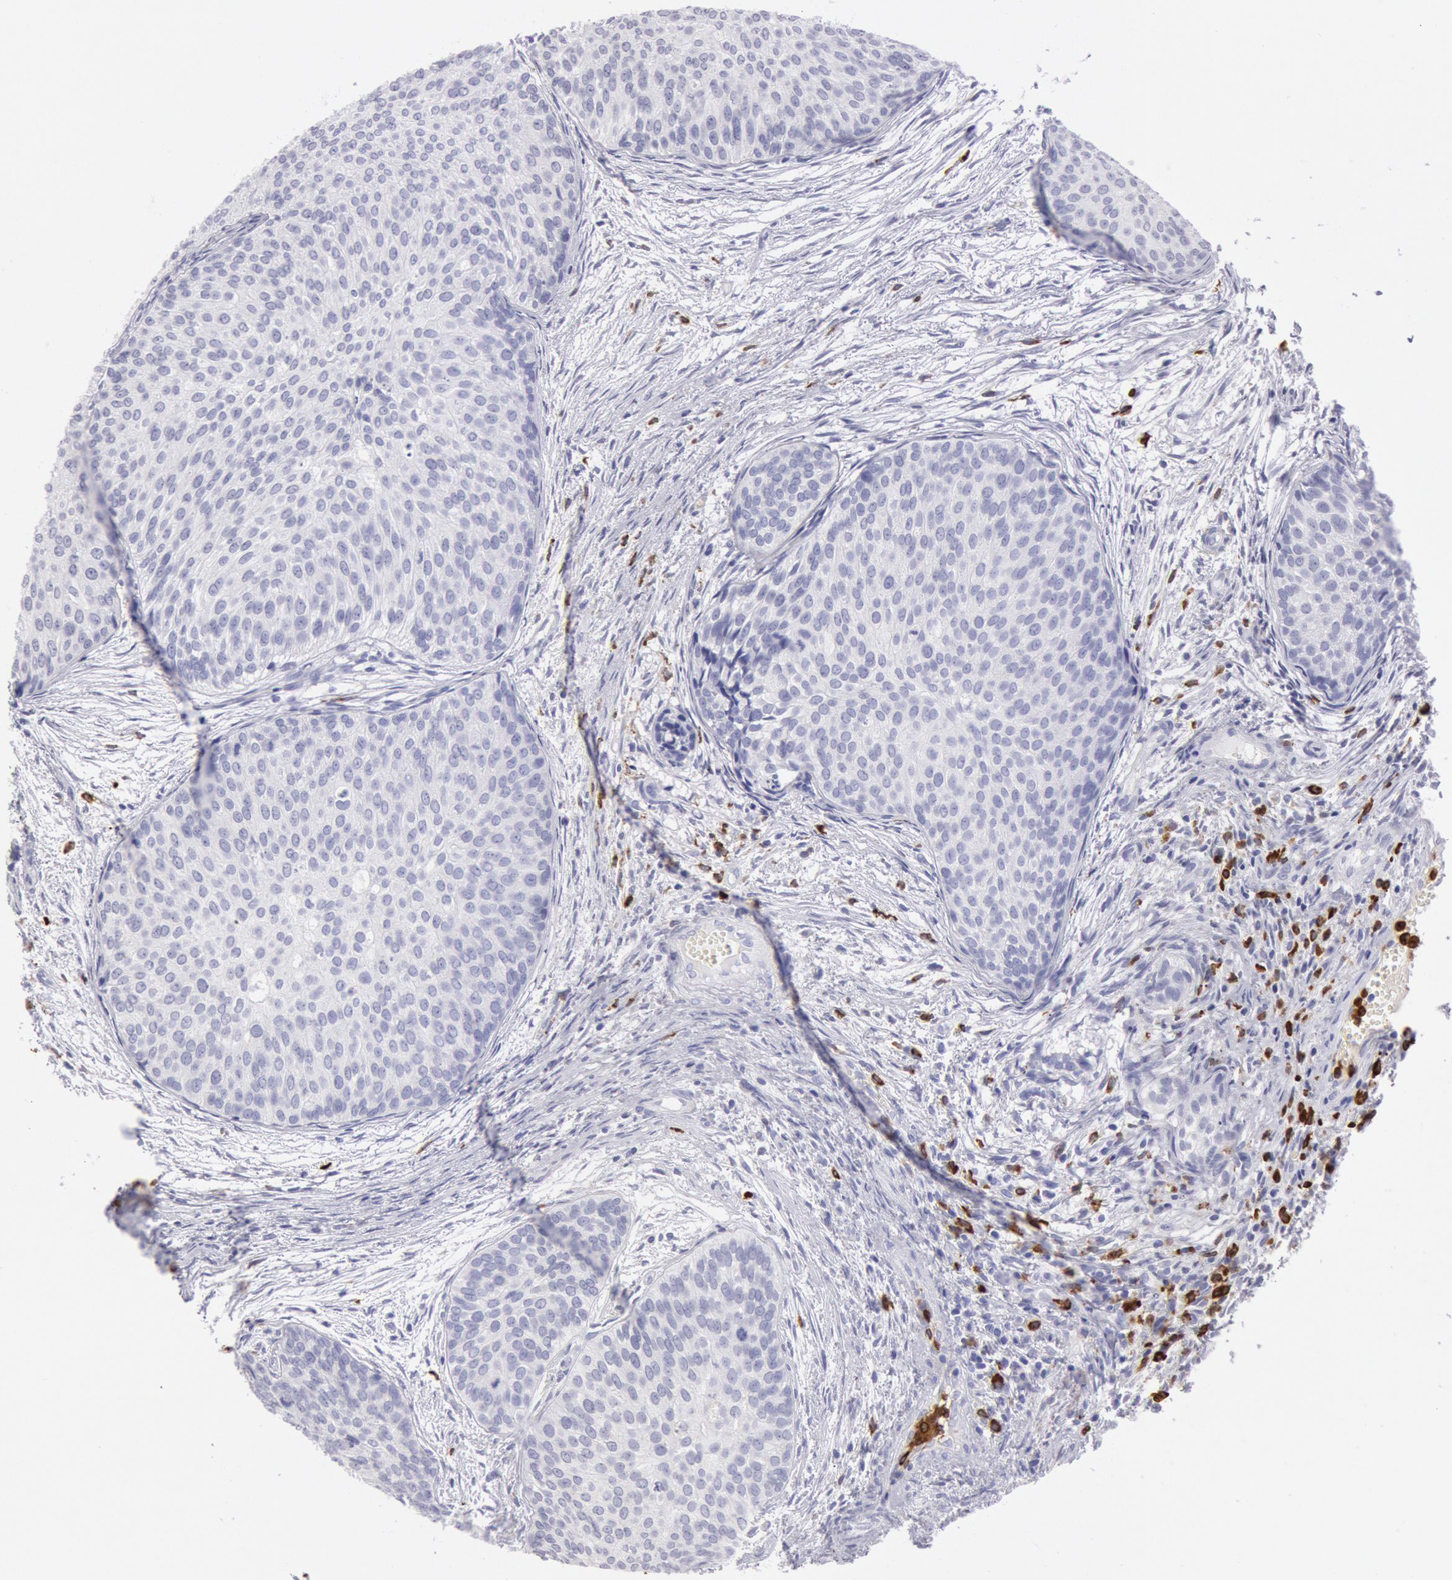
{"staining": {"intensity": "negative", "quantity": "none", "location": "none"}, "tissue": "urothelial cancer", "cell_type": "Tumor cells", "image_type": "cancer", "snomed": [{"axis": "morphology", "description": "Urothelial carcinoma, Low grade"}, {"axis": "topography", "description": "Urinary bladder"}], "caption": "This is an IHC image of urothelial carcinoma (low-grade). There is no staining in tumor cells.", "gene": "FCN1", "patient": {"sex": "male", "age": 84}}